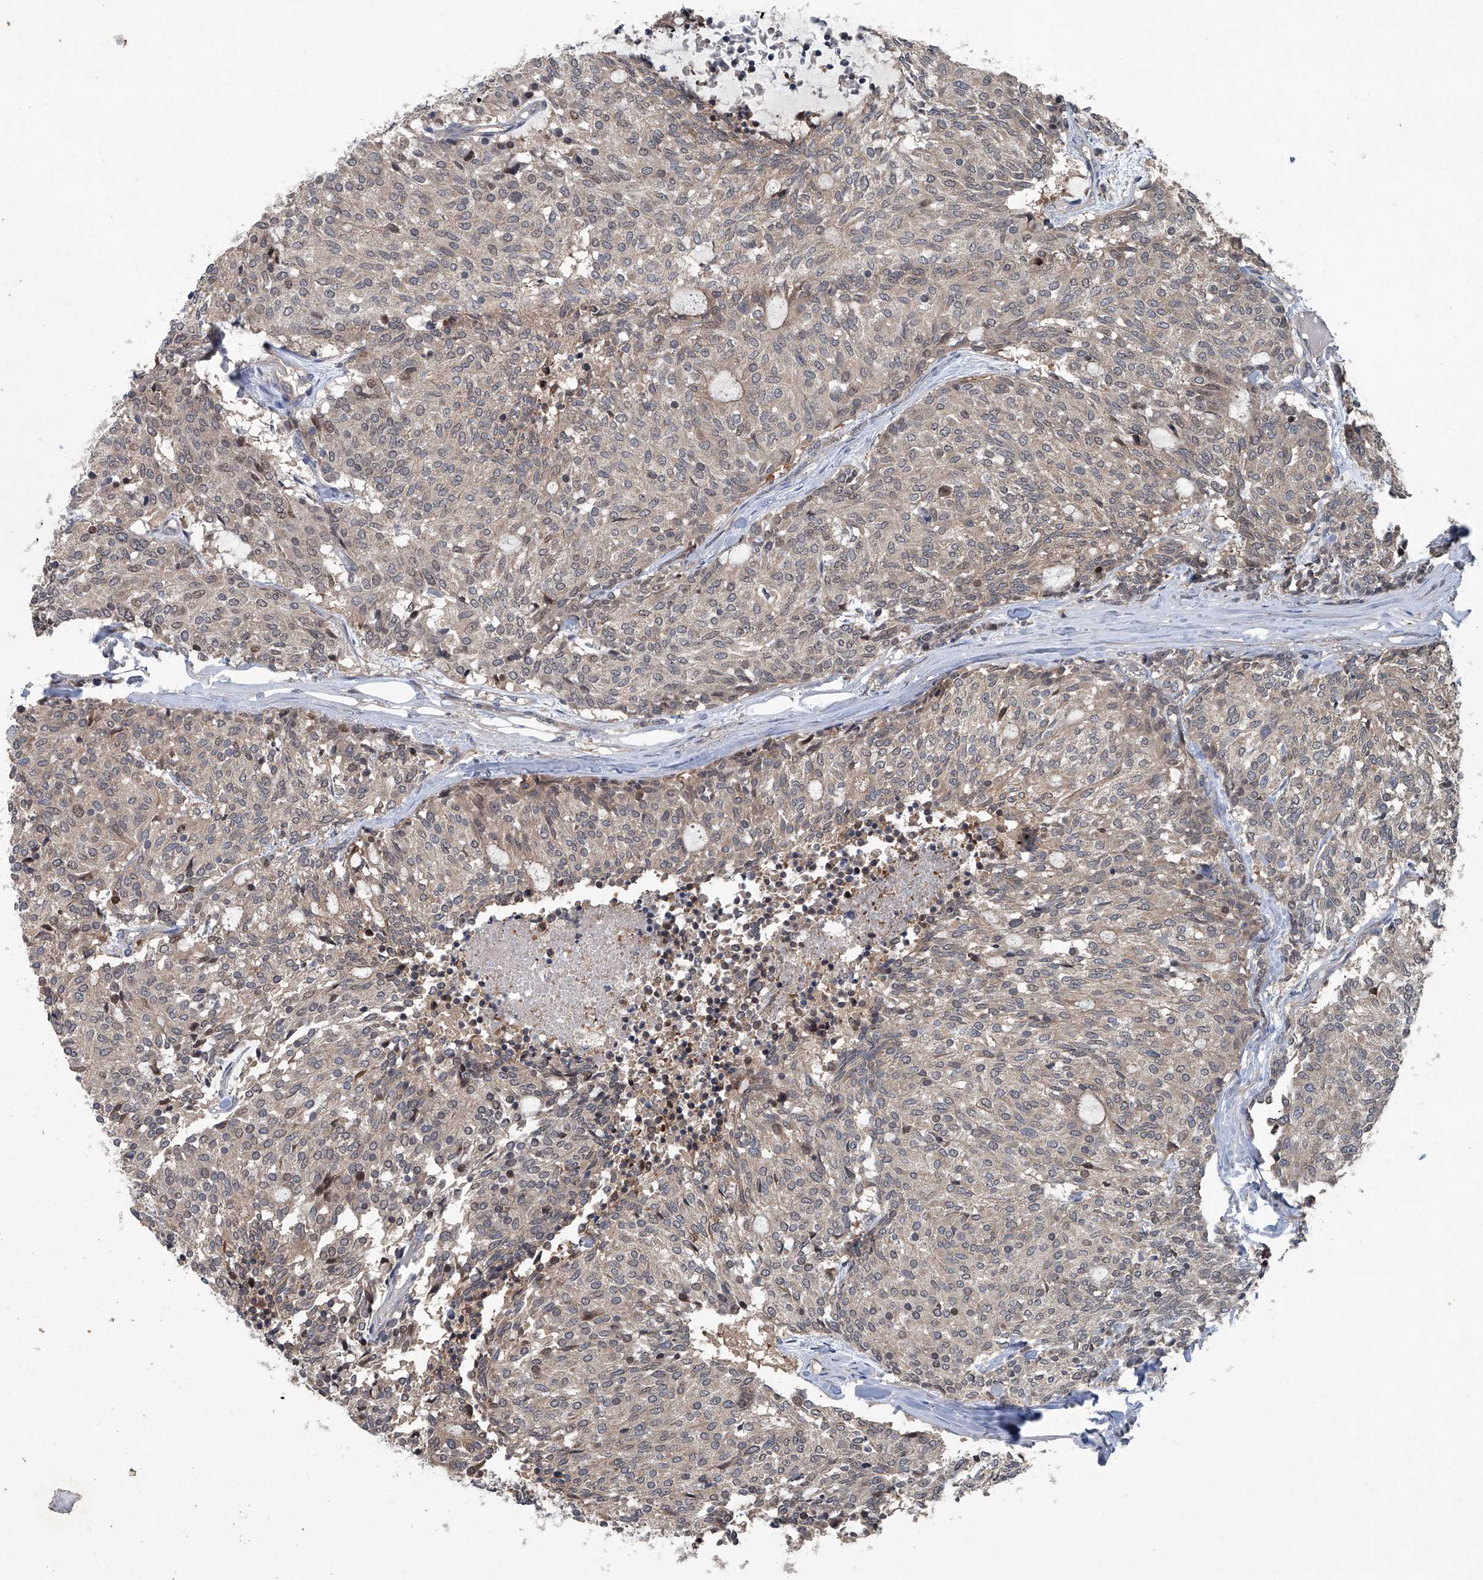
{"staining": {"intensity": "weak", "quantity": ">75%", "location": "cytoplasmic/membranous,nuclear"}, "tissue": "carcinoid", "cell_type": "Tumor cells", "image_type": "cancer", "snomed": [{"axis": "morphology", "description": "Carcinoid, malignant, NOS"}, {"axis": "topography", "description": "Pancreas"}], "caption": "Approximately >75% of tumor cells in human carcinoid exhibit weak cytoplasmic/membranous and nuclear protein expression as visualized by brown immunohistochemical staining.", "gene": "ANKRD34A", "patient": {"sex": "female", "age": 54}}